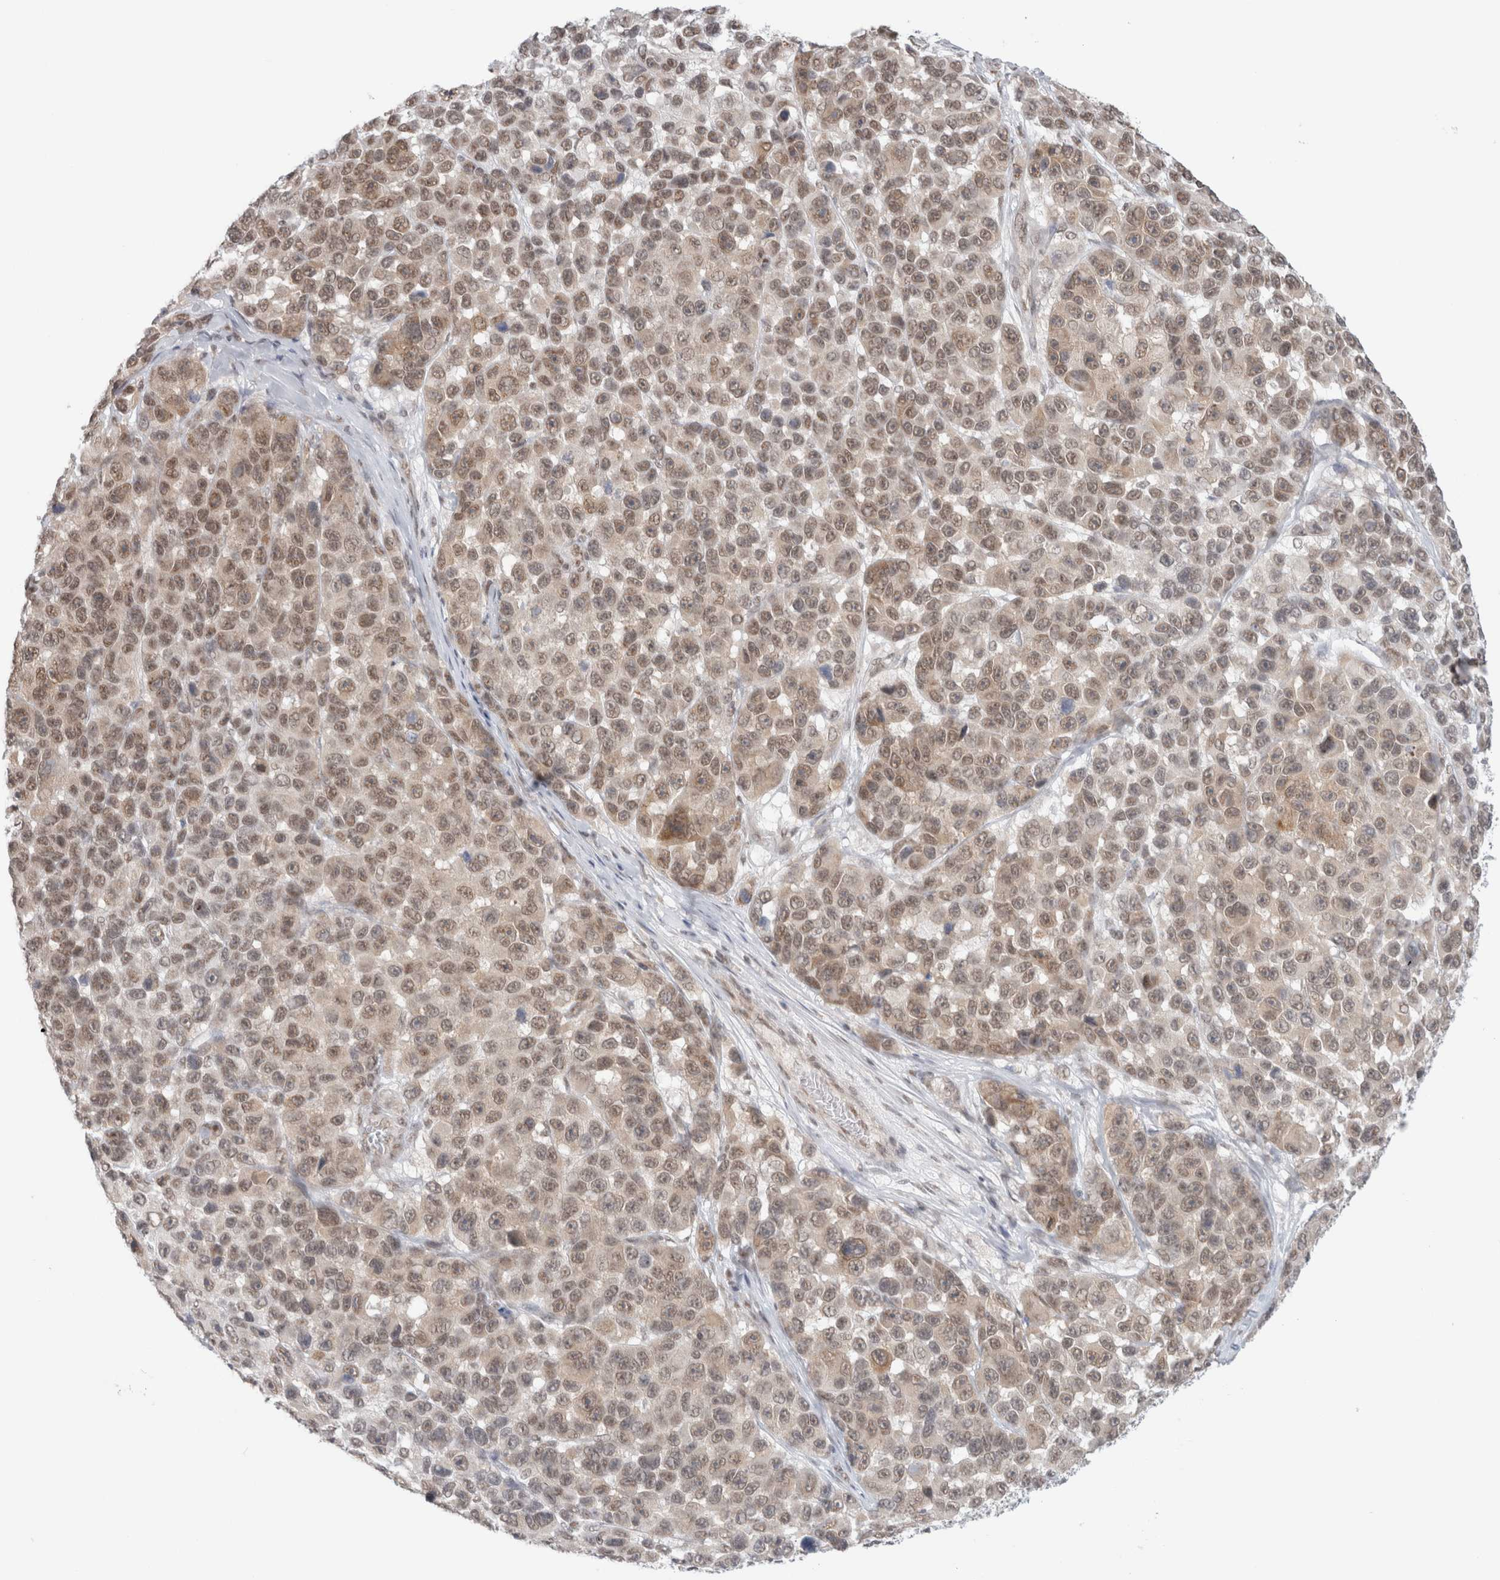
{"staining": {"intensity": "moderate", "quantity": ">75%", "location": "nuclear"}, "tissue": "melanoma", "cell_type": "Tumor cells", "image_type": "cancer", "snomed": [{"axis": "morphology", "description": "Malignant melanoma, NOS"}, {"axis": "topography", "description": "Skin"}], "caption": "A brown stain highlights moderate nuclear expression of a protein in human malignant melanoma tumor cells. The protein is shown in brown color, while the nuclei are stained blue.", "gene": "TRMT12", "patient": {"sex": "male", "age": 53}}